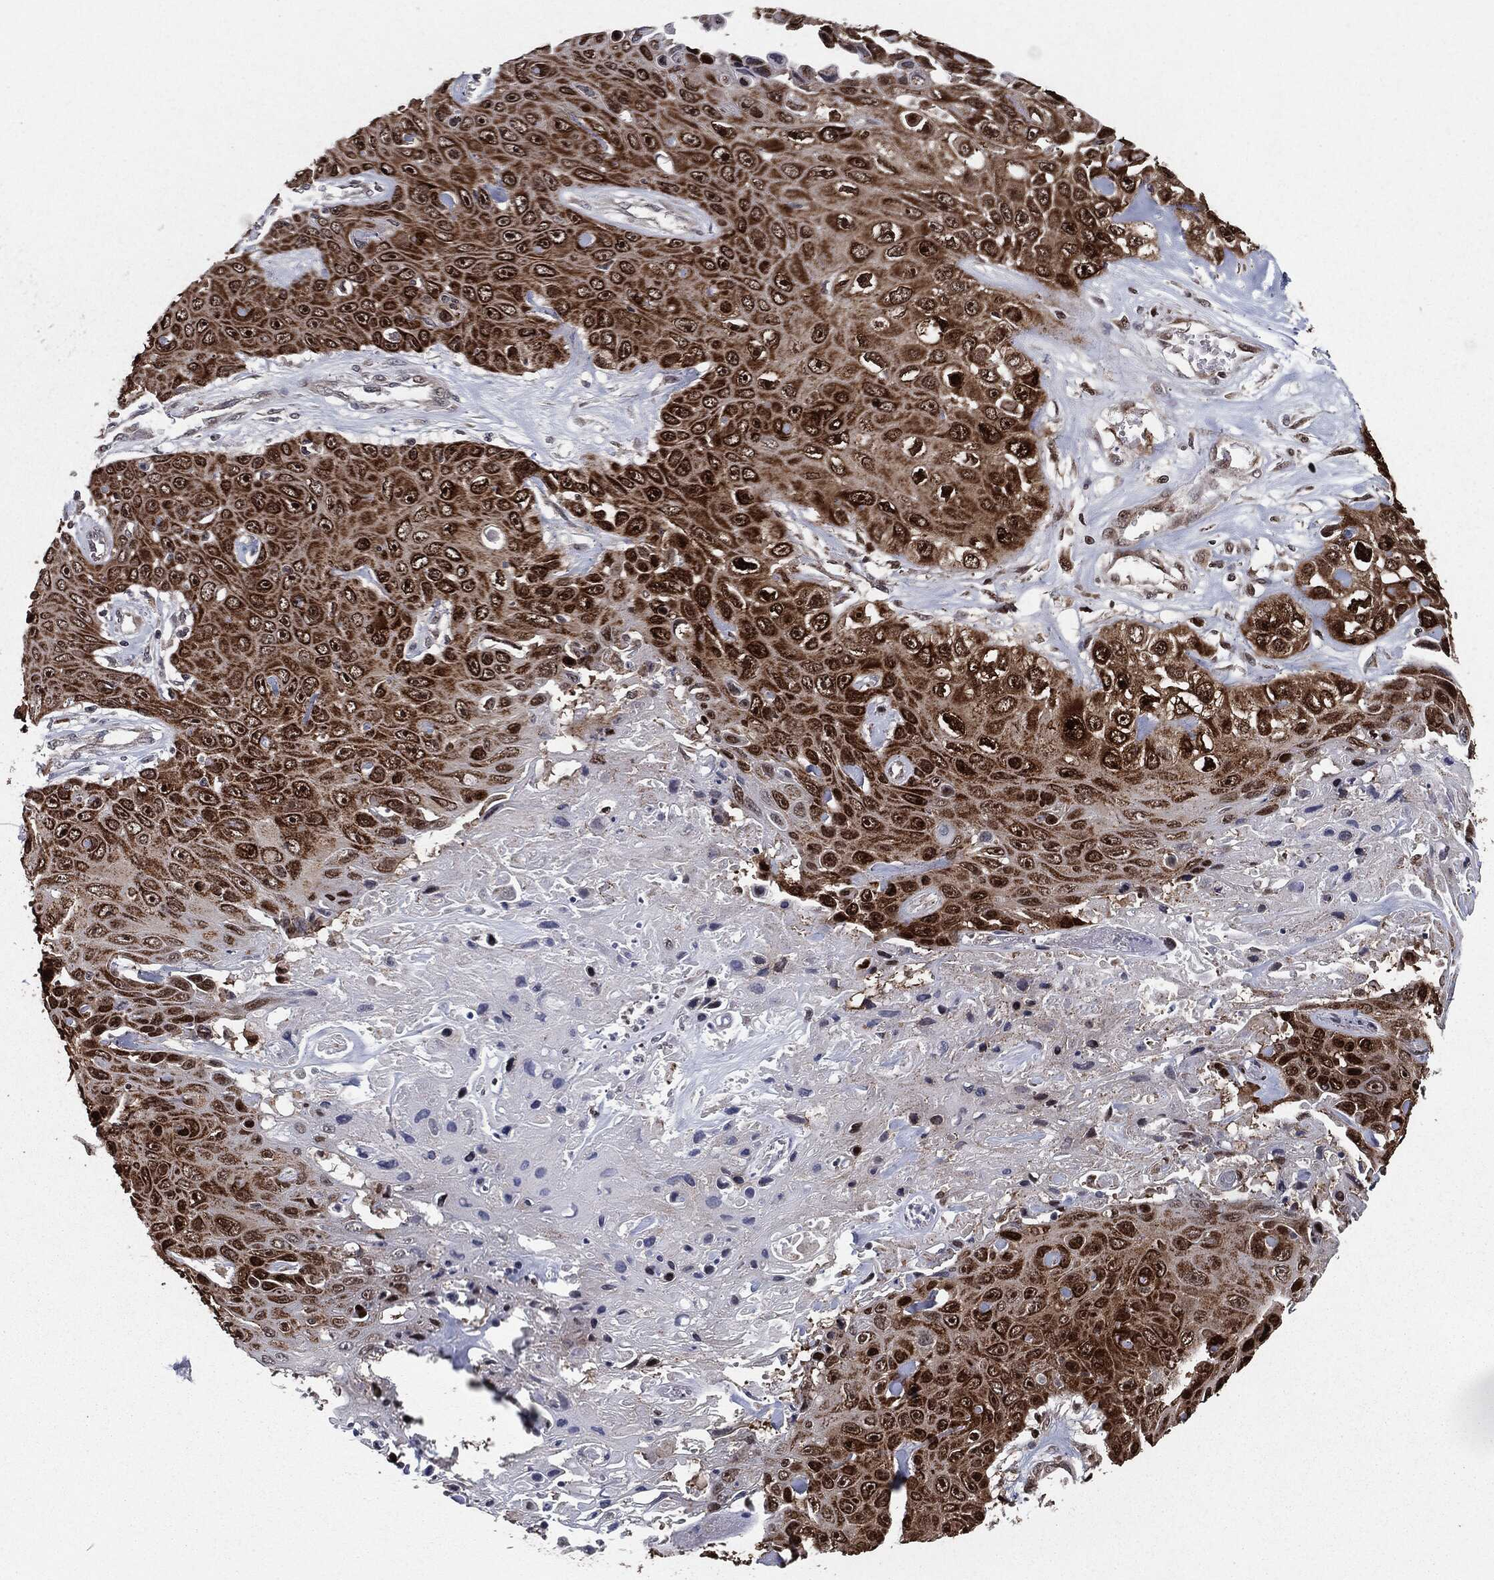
{"staining": {"intensity": "strong", "quantity": ">75%", "location": "cytoplasmic/membranous,nuclear"}, "tissue": "skin cancer", "cell_type": "Tumor cells", "image_type": "cancer", "snomed": [{"axis": "morphology", "description": "Squamous cell carcinoma, NOS"}, {"axis": "topography", "description": "Skin"}], "caption": "Protein staining of skin cancer tissue displays strong cytoplasmic/membranous and nuclear staining in about >75% of tumor cells.", "gene": "CHCHD2", "patient": {"sex": "male", "age": 82}}